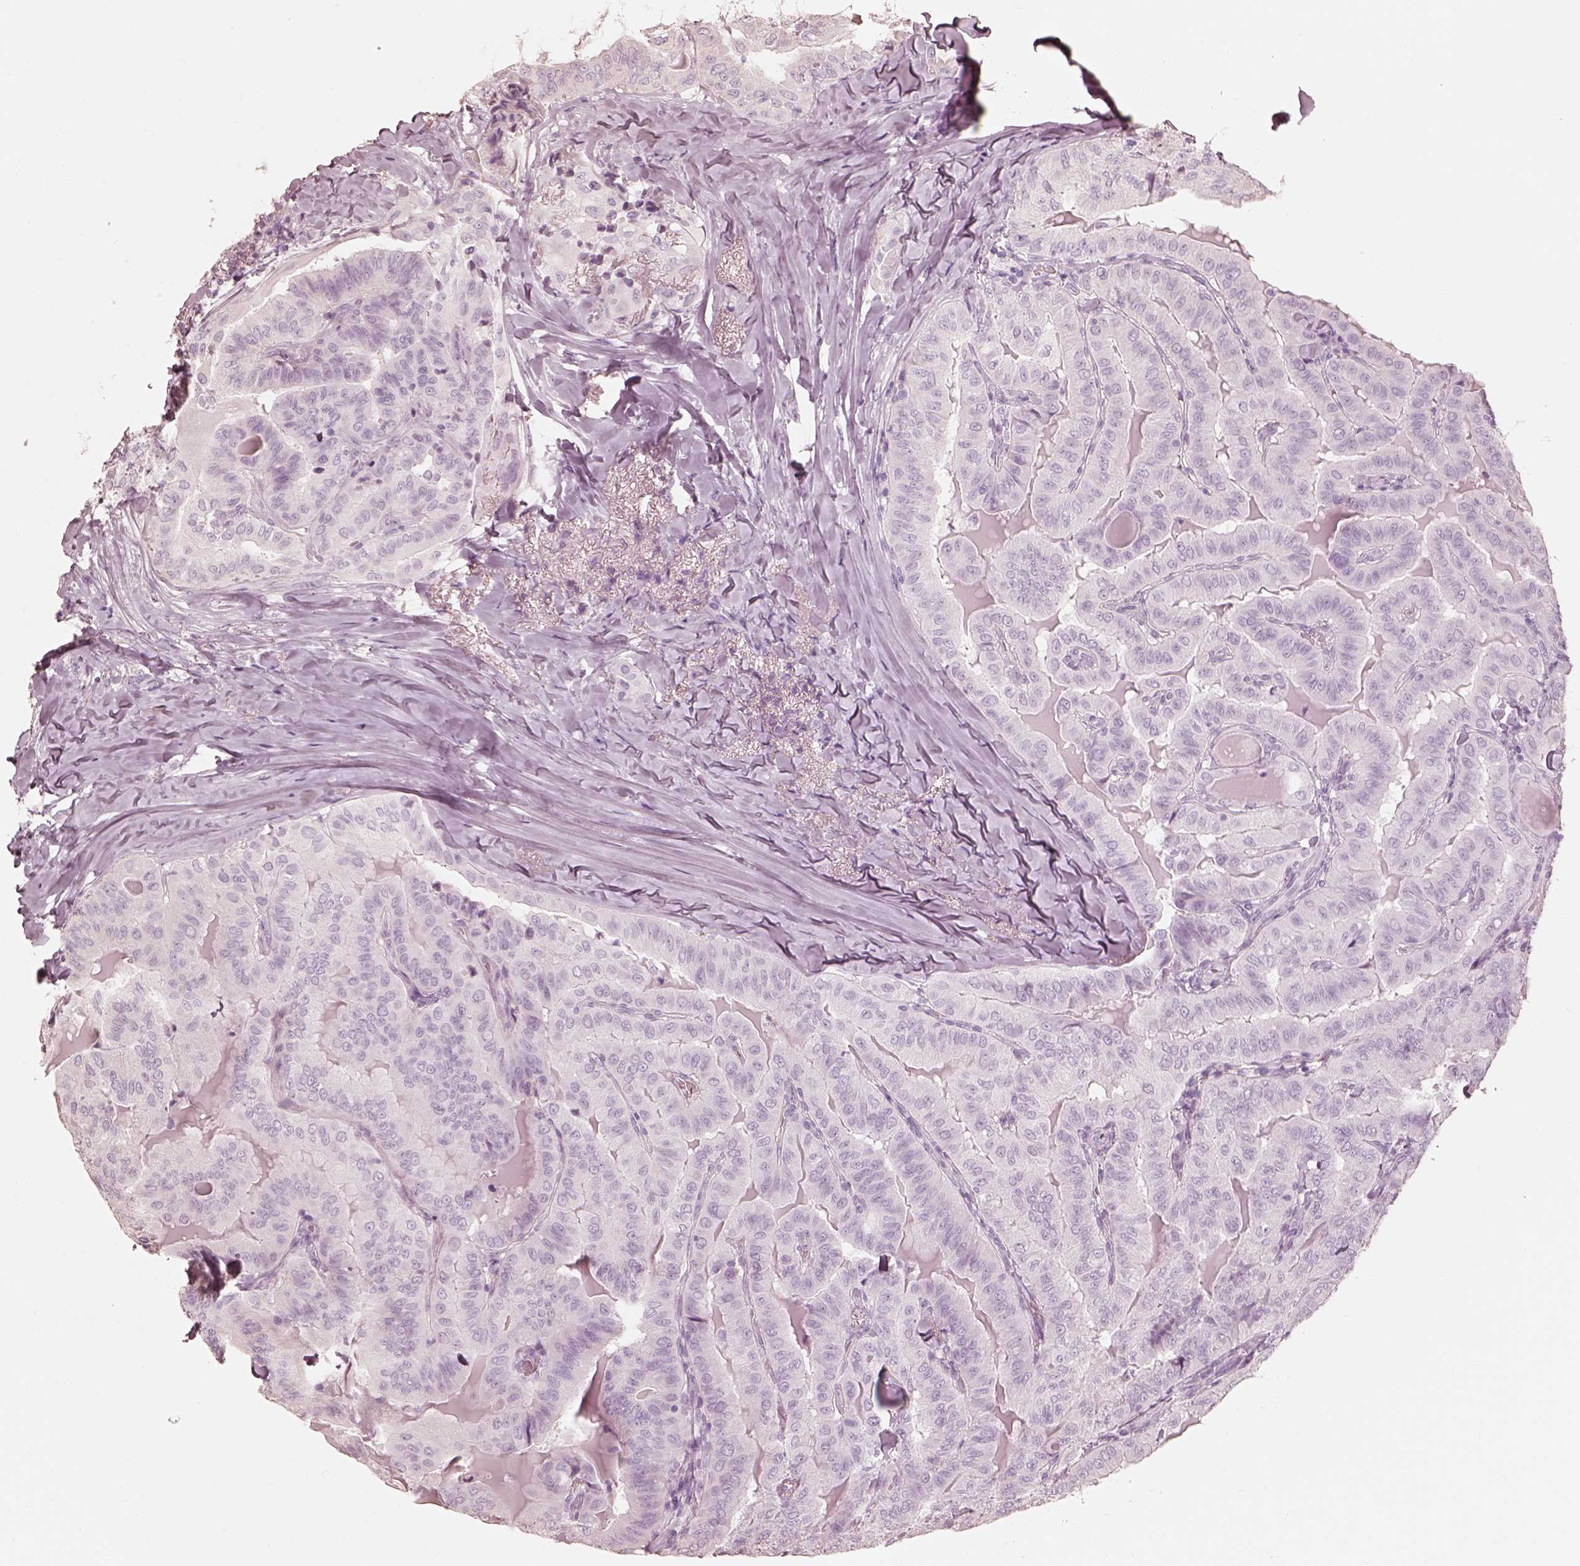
{"staining": {"intensity": "negative", "quantity": "none", "location": "none"}, "tissue": "thyroid cancer", "cell_type": "Tumor cells", "image_type": "cancer", "snomed": [{"axis": "morphology", "description": "Papillary adenocarcinoma, NOS"}, {"axis": "topography", "description": "Thyroid gland"}], "caption": "Image shows no protein positivity in tumor cells of thyroid cancer (papillary adenocarcinoma) tissue.", "gene": "WLS", "patient": {"sex": "female", "age": 68}}